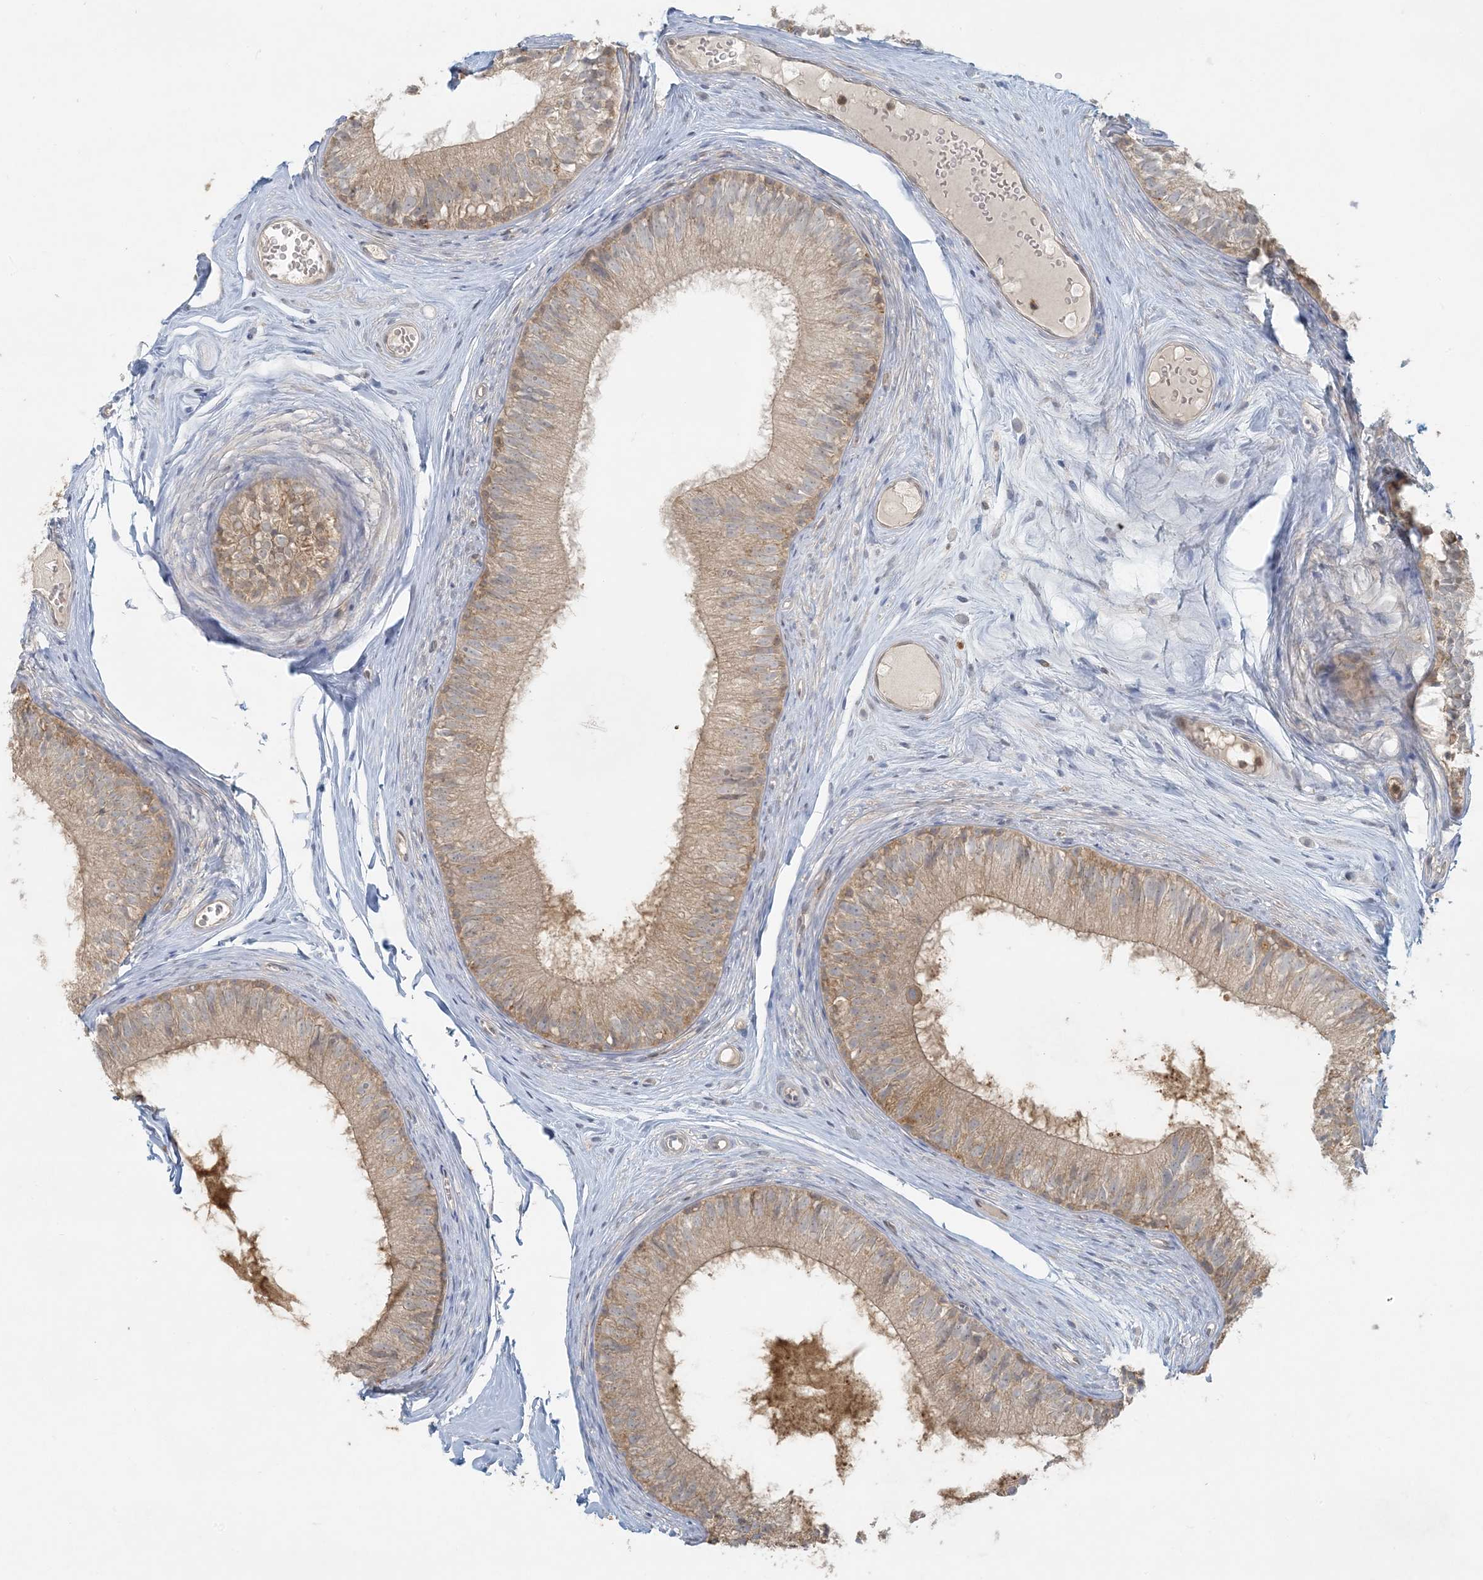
{"staining": {"intensity": "weak", "quantity": "25%-75%", "location": "cytoplasmic/membranous"}, "tissue": "epididymis", "cell_type": "Glandular cells", "image_type": "normal", "snomed": [{"axis": "morphology", "description": "Normal tissue, NOS"}, {"axis": "morphology", "description": "Seminoma in situ"}, {"axis": "topography", "description": "Testis"}, {"axis": "topography", "description": "Epididymis"}], "caption": "A low amount of weak cytoplasmic/membranous positivity is identified in approximately 25%-75% of glandular cells in normal epididymis.", "gene": "HACL1", "patient": {"sex": "male", "age": 28}}